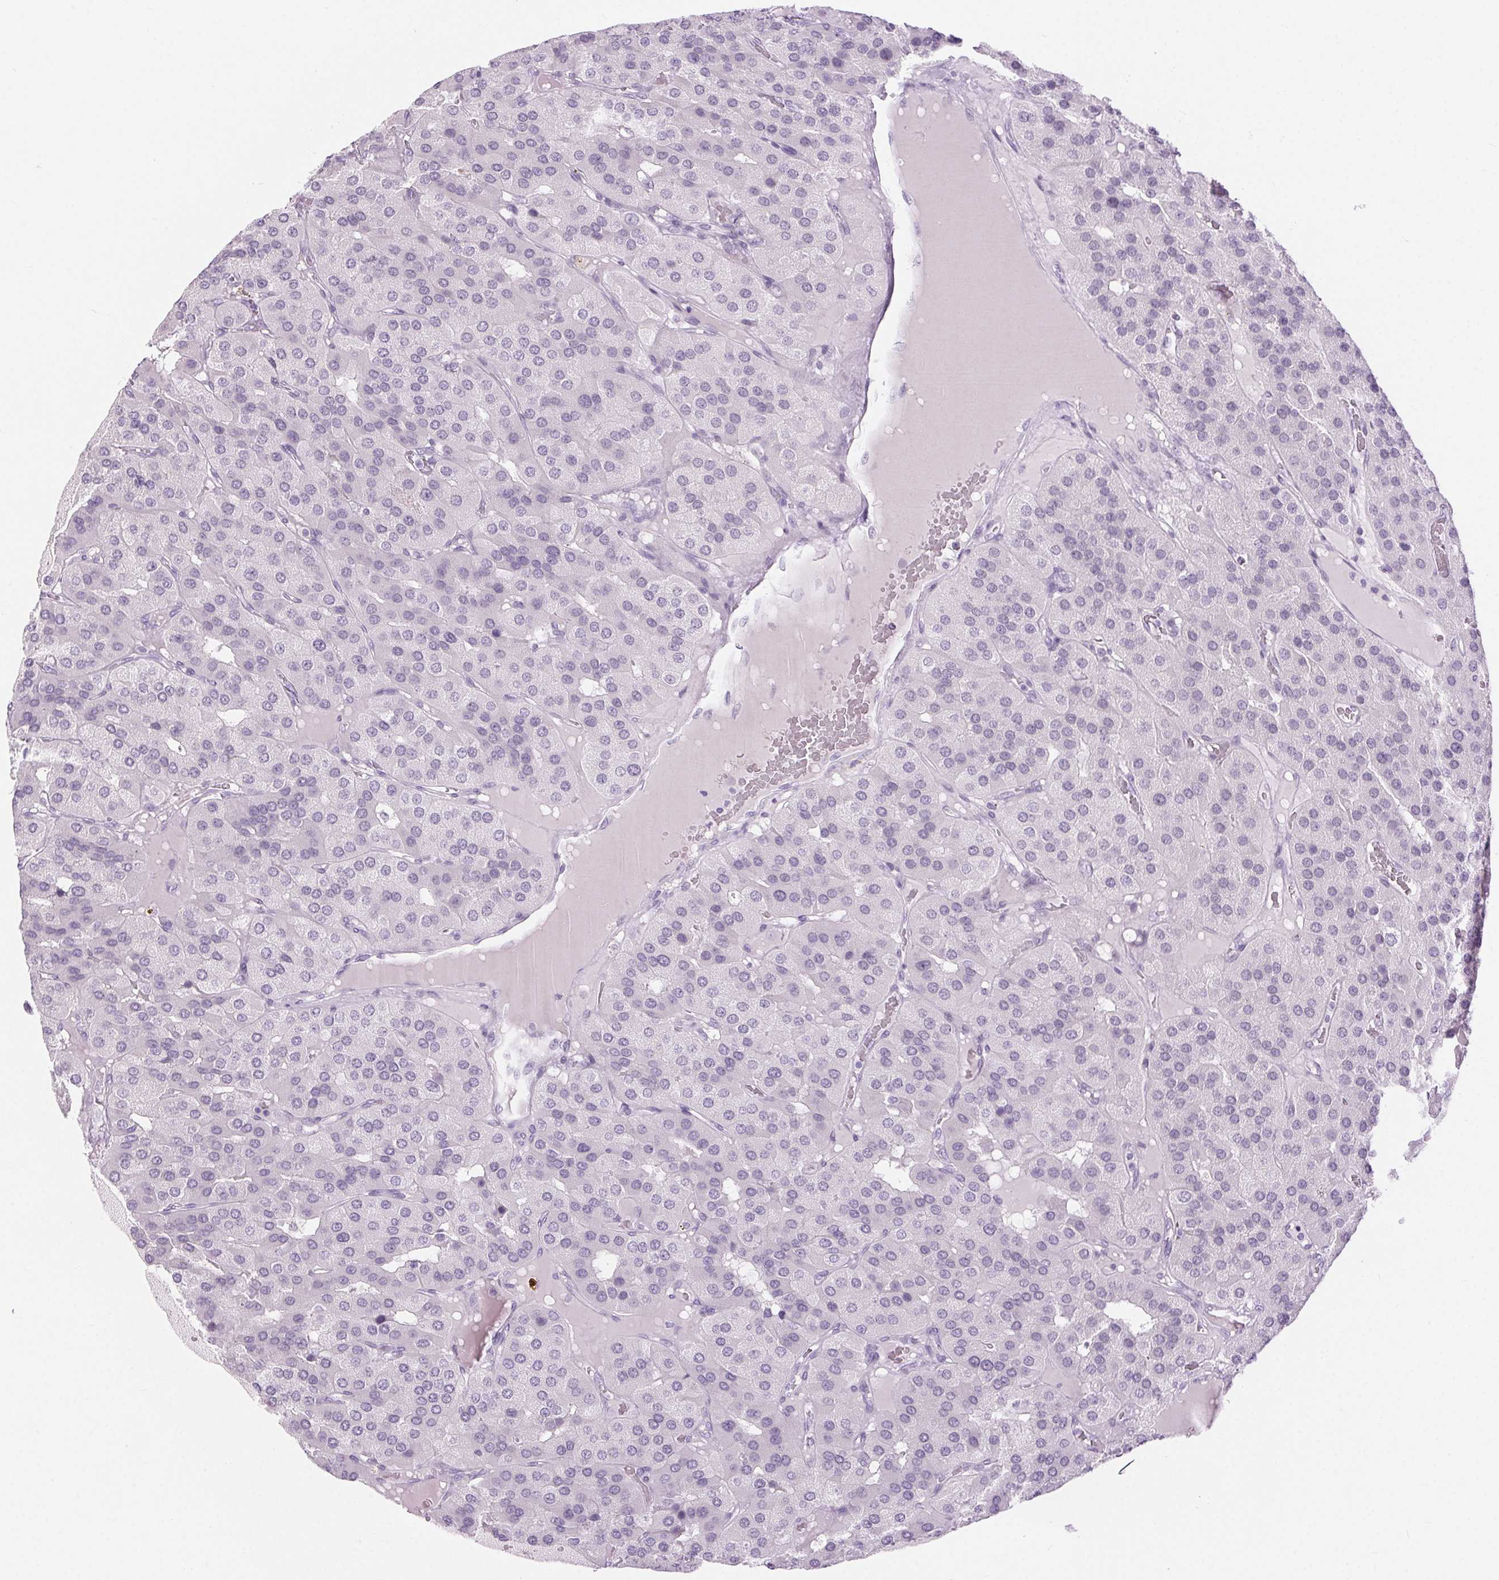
{"staining": {"intensity": "negative", "quantity": "none", "location": "none"}, "tissue": "parathyroid gland", "cell_type": "Glandular cells", "image_type": "normal", "snomed": [{"axis": "morphology", "description": "Normal tissue, NOS"}, {"axis": "morphology", "description": "Adenoma, NOS"}, {"axis": "topography", "description": "Parathyroid gland"}], "caption": "A micrograph of parathyroid gland stained for a protein shows no brown staining in glandular cells. The staining is performed using DAB brown chromogen with nuclei counter-stained in using hematoxylin.", "gene": "BEND2", "patient": {"sex": "female", "age": 86}}